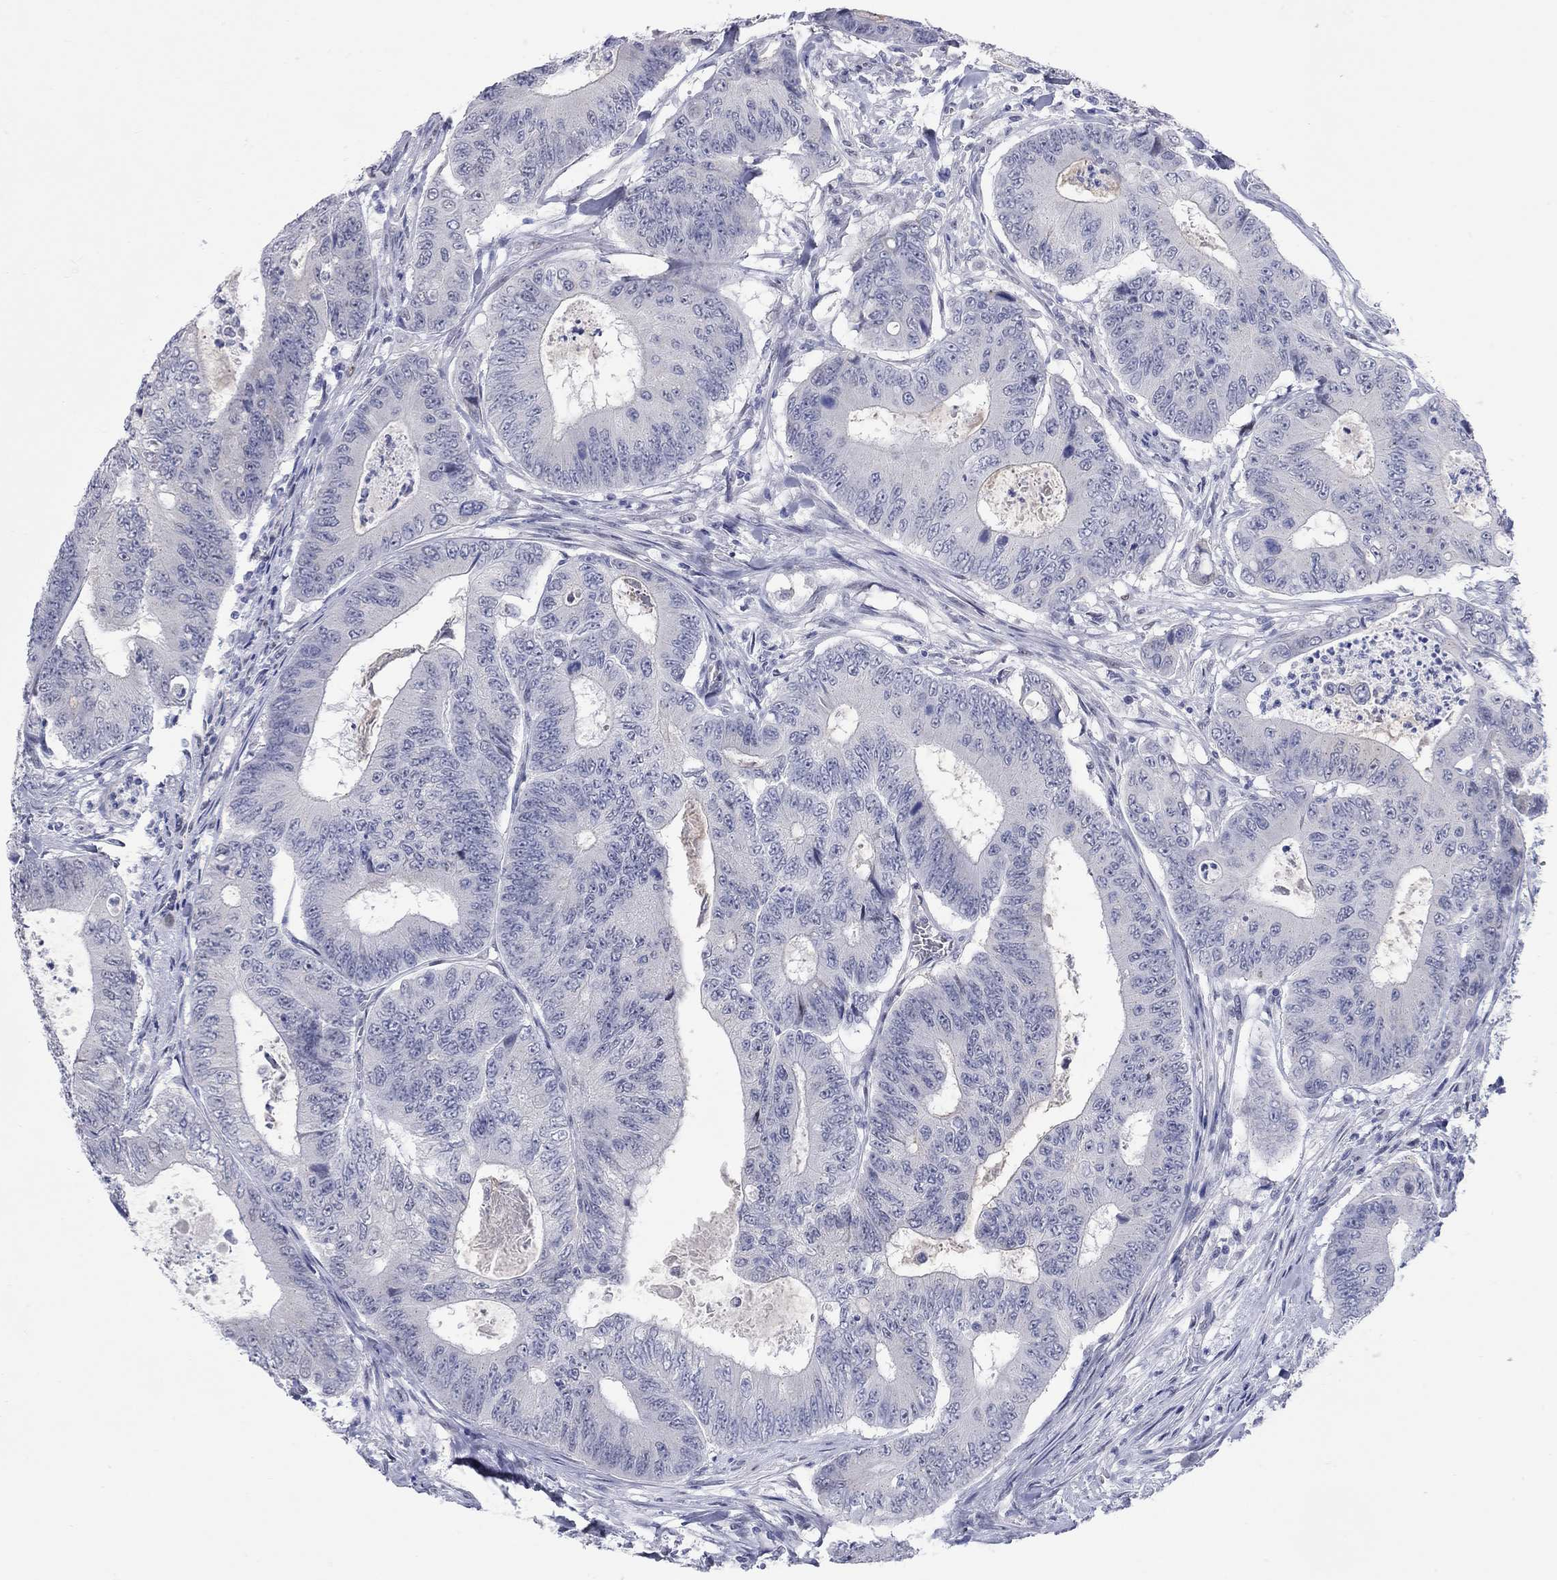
{"staining": {"intensity": "negative", "quantity": "none", "location": "none"}, "tissue": "colorectal cancer", "cell_type": "Tumor cells", "image_type": "cancer", "snomed": [{"axis": "morphology", "description": "Adenocarcinoma, NOS"}, {"axis": "topography", "description": "Colon"}], "caption": "Adenocarcinoma (colorectal) was stained to show a protein in brown. There is no significant staining in tumor cells.", "gene": "WASF3", "patient": {"sex": "female", "age": 48}}